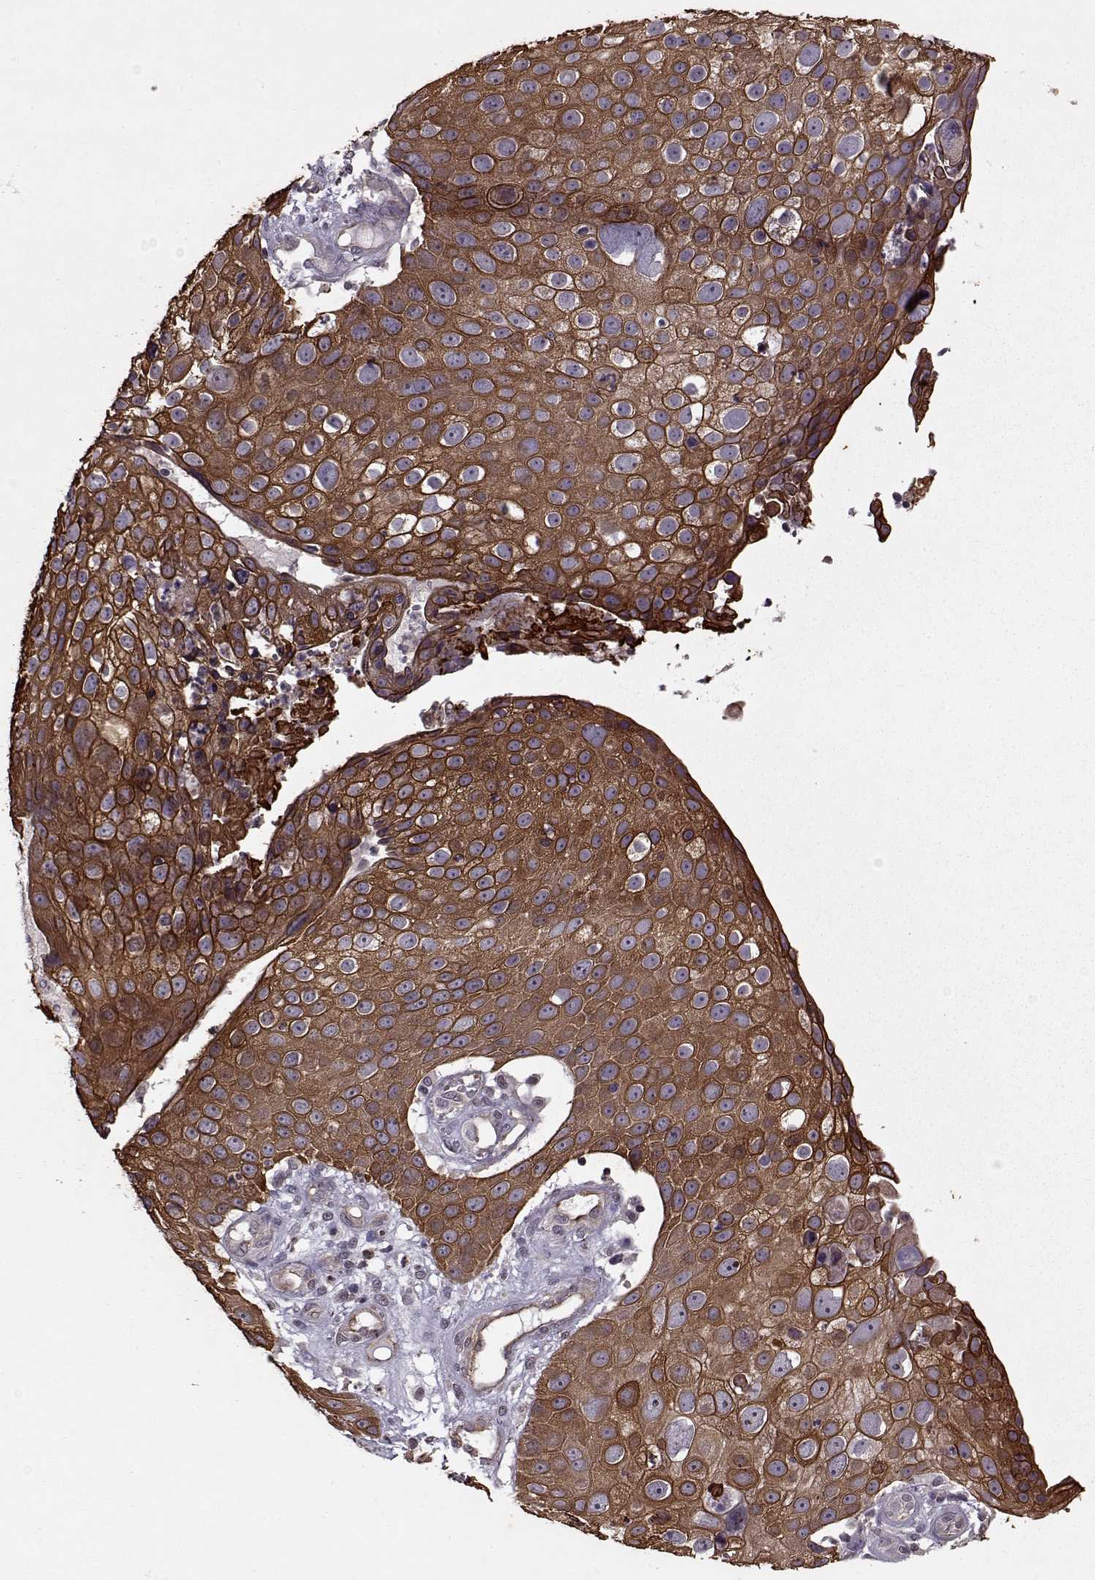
{"staining": {"intensity": "strong", "quantity": ">75%", "location": "cytoplasmic/membranous"}, "tissue": "skin cancer", "cell_type": "Tumor cells", "image_type": "cancer", "snomed": [{"axis": "morphology", "description": "Squamous cell carcinoma, NOS"}, {"axis": "topography", "description": "Skin"}], "caption": "An immunohistochemistry photomicrograph of neoplastic tissue is shown. Protein staining in brown highlights strong cytoplasmic/membranous positivity in skin cancer within tumor cells. (Stains: DAB in brown, nuclei in blue, Microscopy: brightfield microscopy at high magnification).", "gene": "KRT9", "patient": {"sex": "male", "age": 71}}